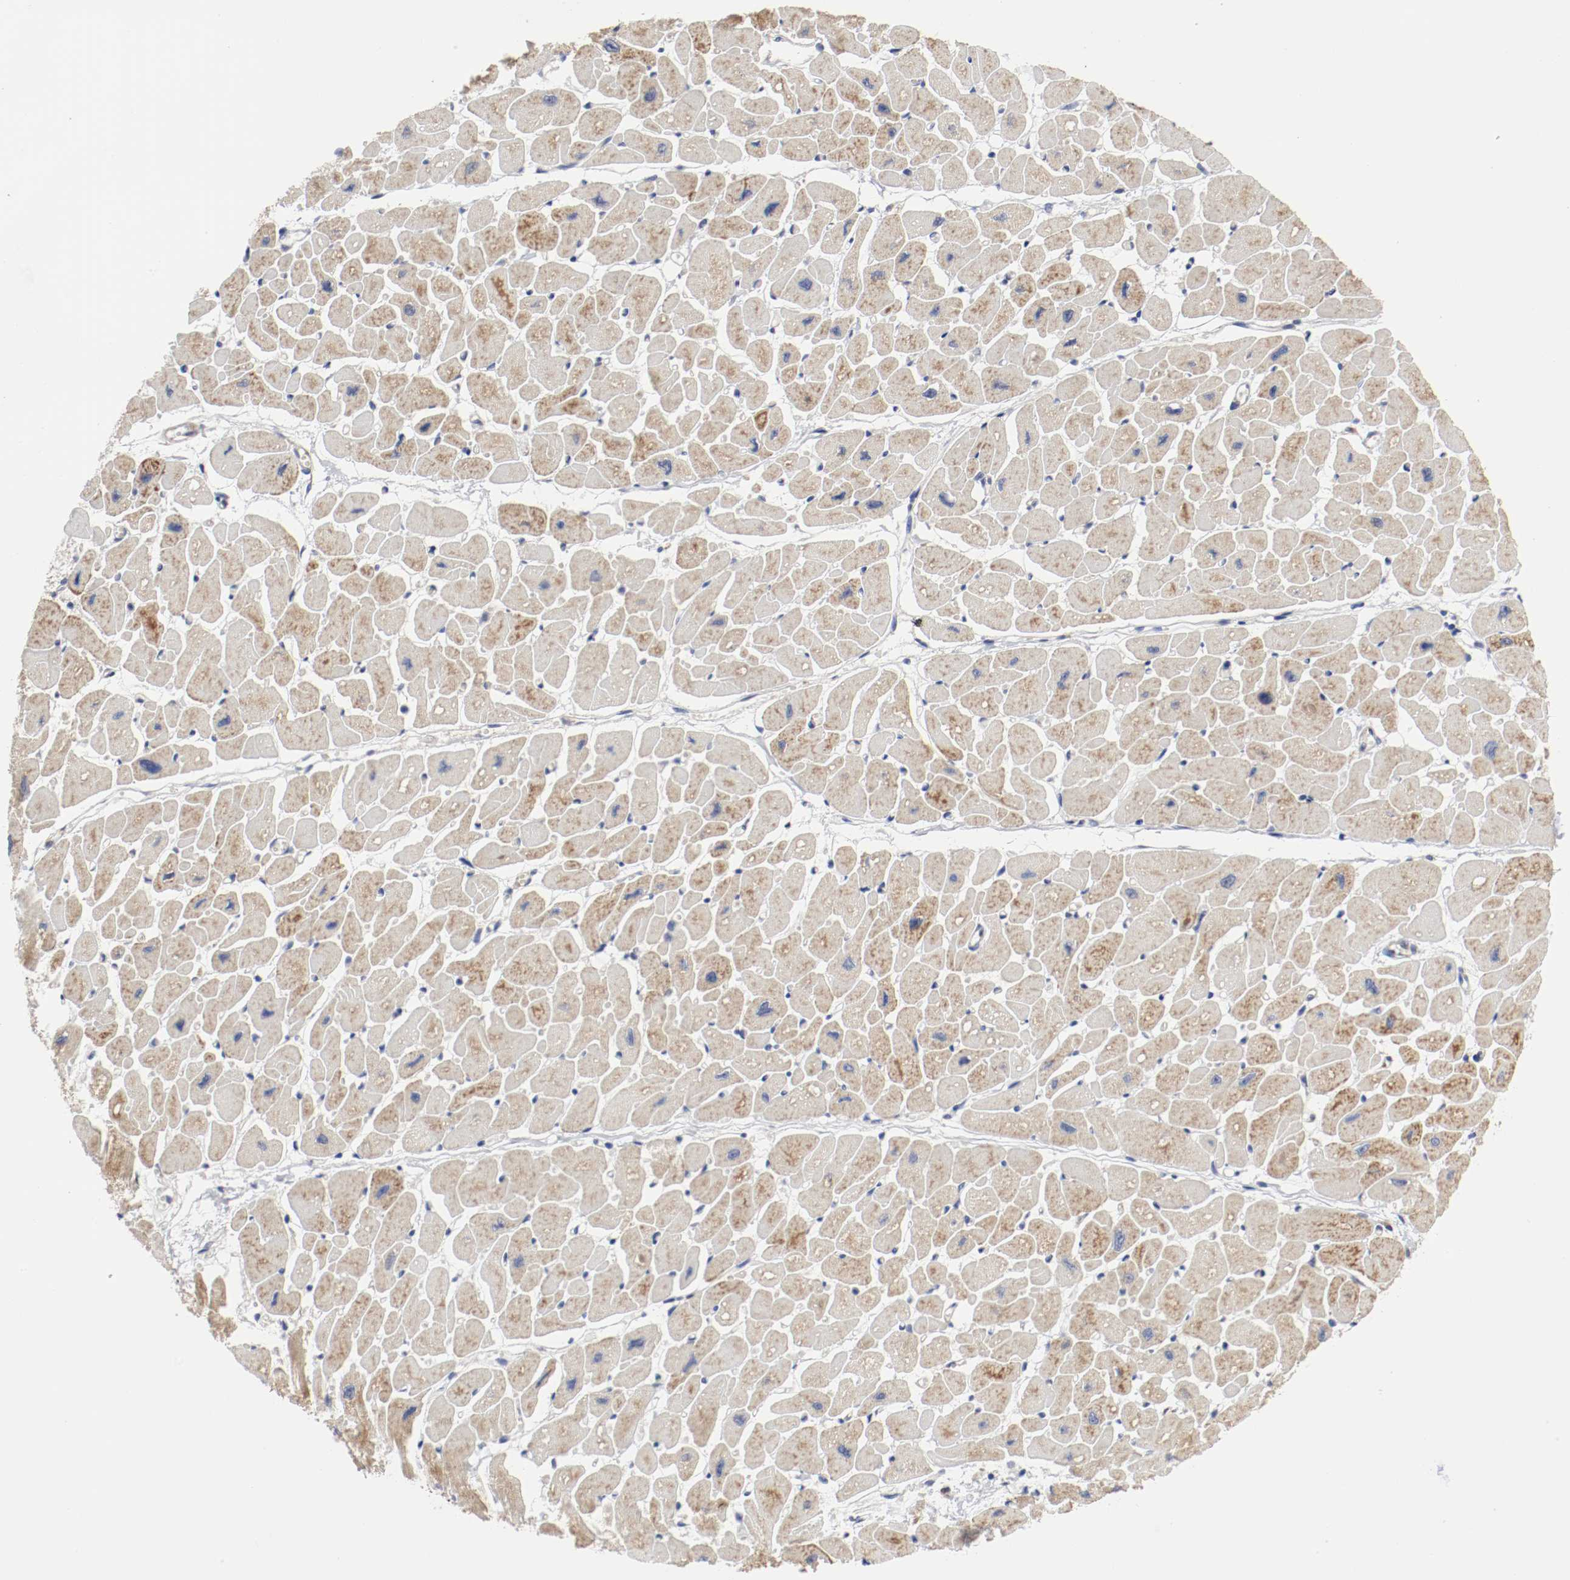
{"staining": {"intensity": "weak", "quantity": ">75%", "location": "cytoplasmic/membranous"}, "tissue": "heart muscle", "cell_type": "Cardiomyocytes", "image_type": "normal", "snomed": [{"axis": "morphology", "description": "Normal tissue, NOS"}, {"axis": "topography", "description": "Heart"}], "caption": "Human heart muscle stained with a protein marker shows weak staining in cardiomyocytes.", "gene": "AFG3L2", "patient": {"sex": "female", "age": 54}}